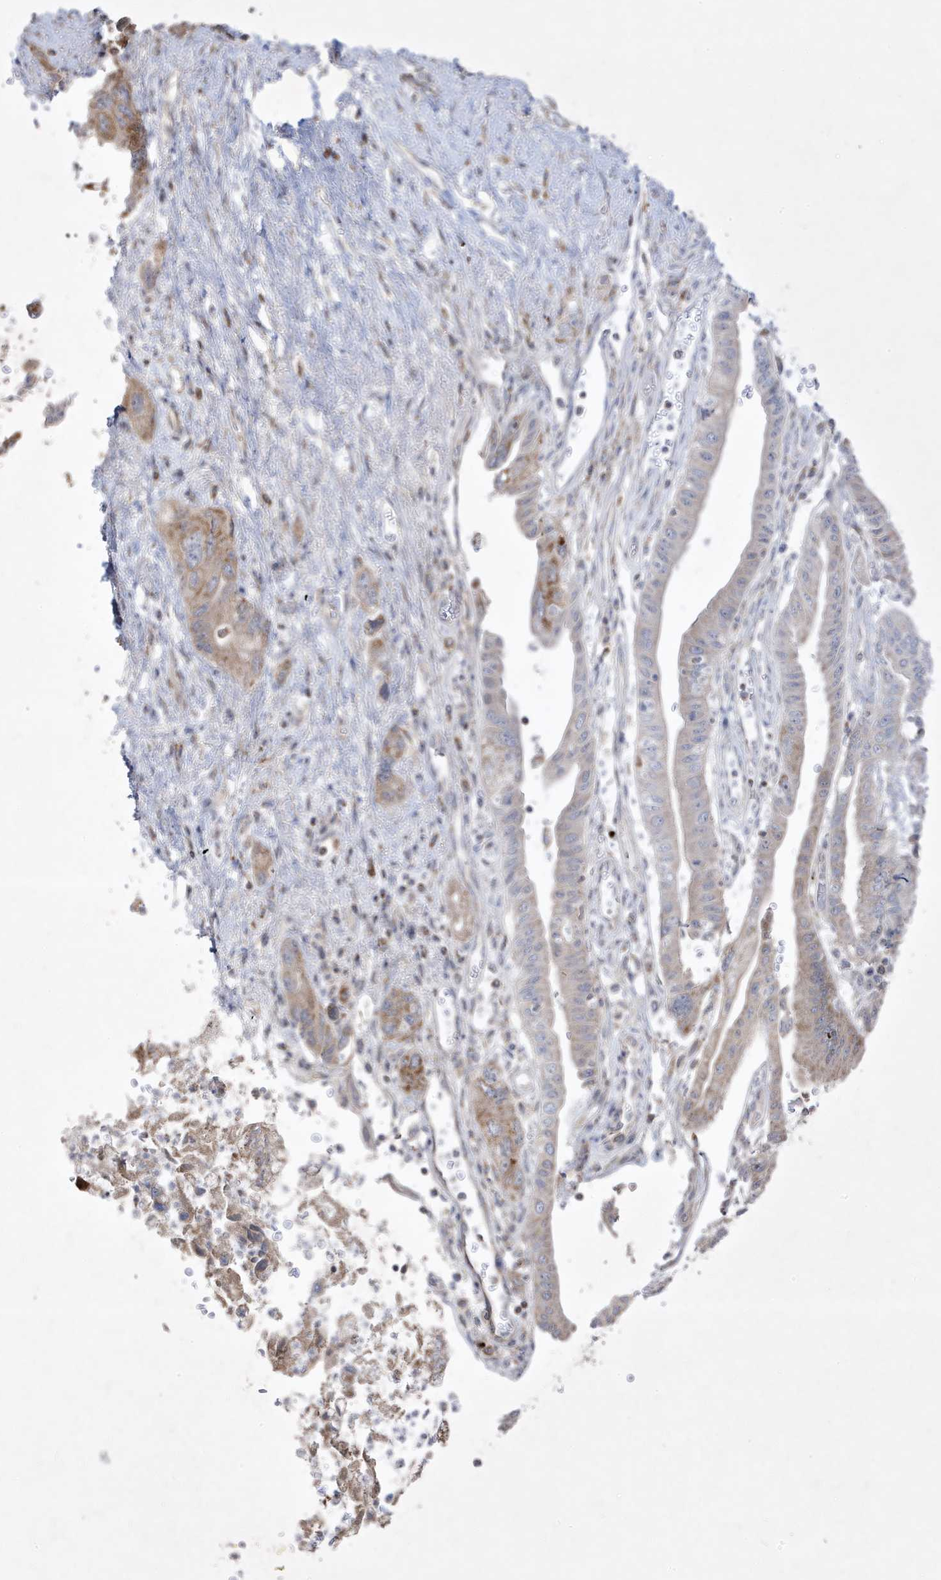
{"staining": {"intensity": "moderate", "quantity": "<25%", "location": "cytoplasmic/membranous"}, "tissue": "pancreatic cancer", "cell_type": "Tumor cells", "image_type": "cancer", "snomed": [{"axis": "morphology", "description": "Adenocarcinoma, NOS"}, {"axis": "topography", "description": "Pancreas"}], "caption": "Immunohistochemical staining of adenocarcinoma (pancreatic) shows moderate cytoplasmic/membranous protein staining in about <25% of tumor cells. The staining is performed using DAB brown chromogen to label protein expression. The nuclei are counter-stained blue using hematoxylin.", "gene": "ADAMTSL3", "patient": {"sex": "female", "age": 73}}